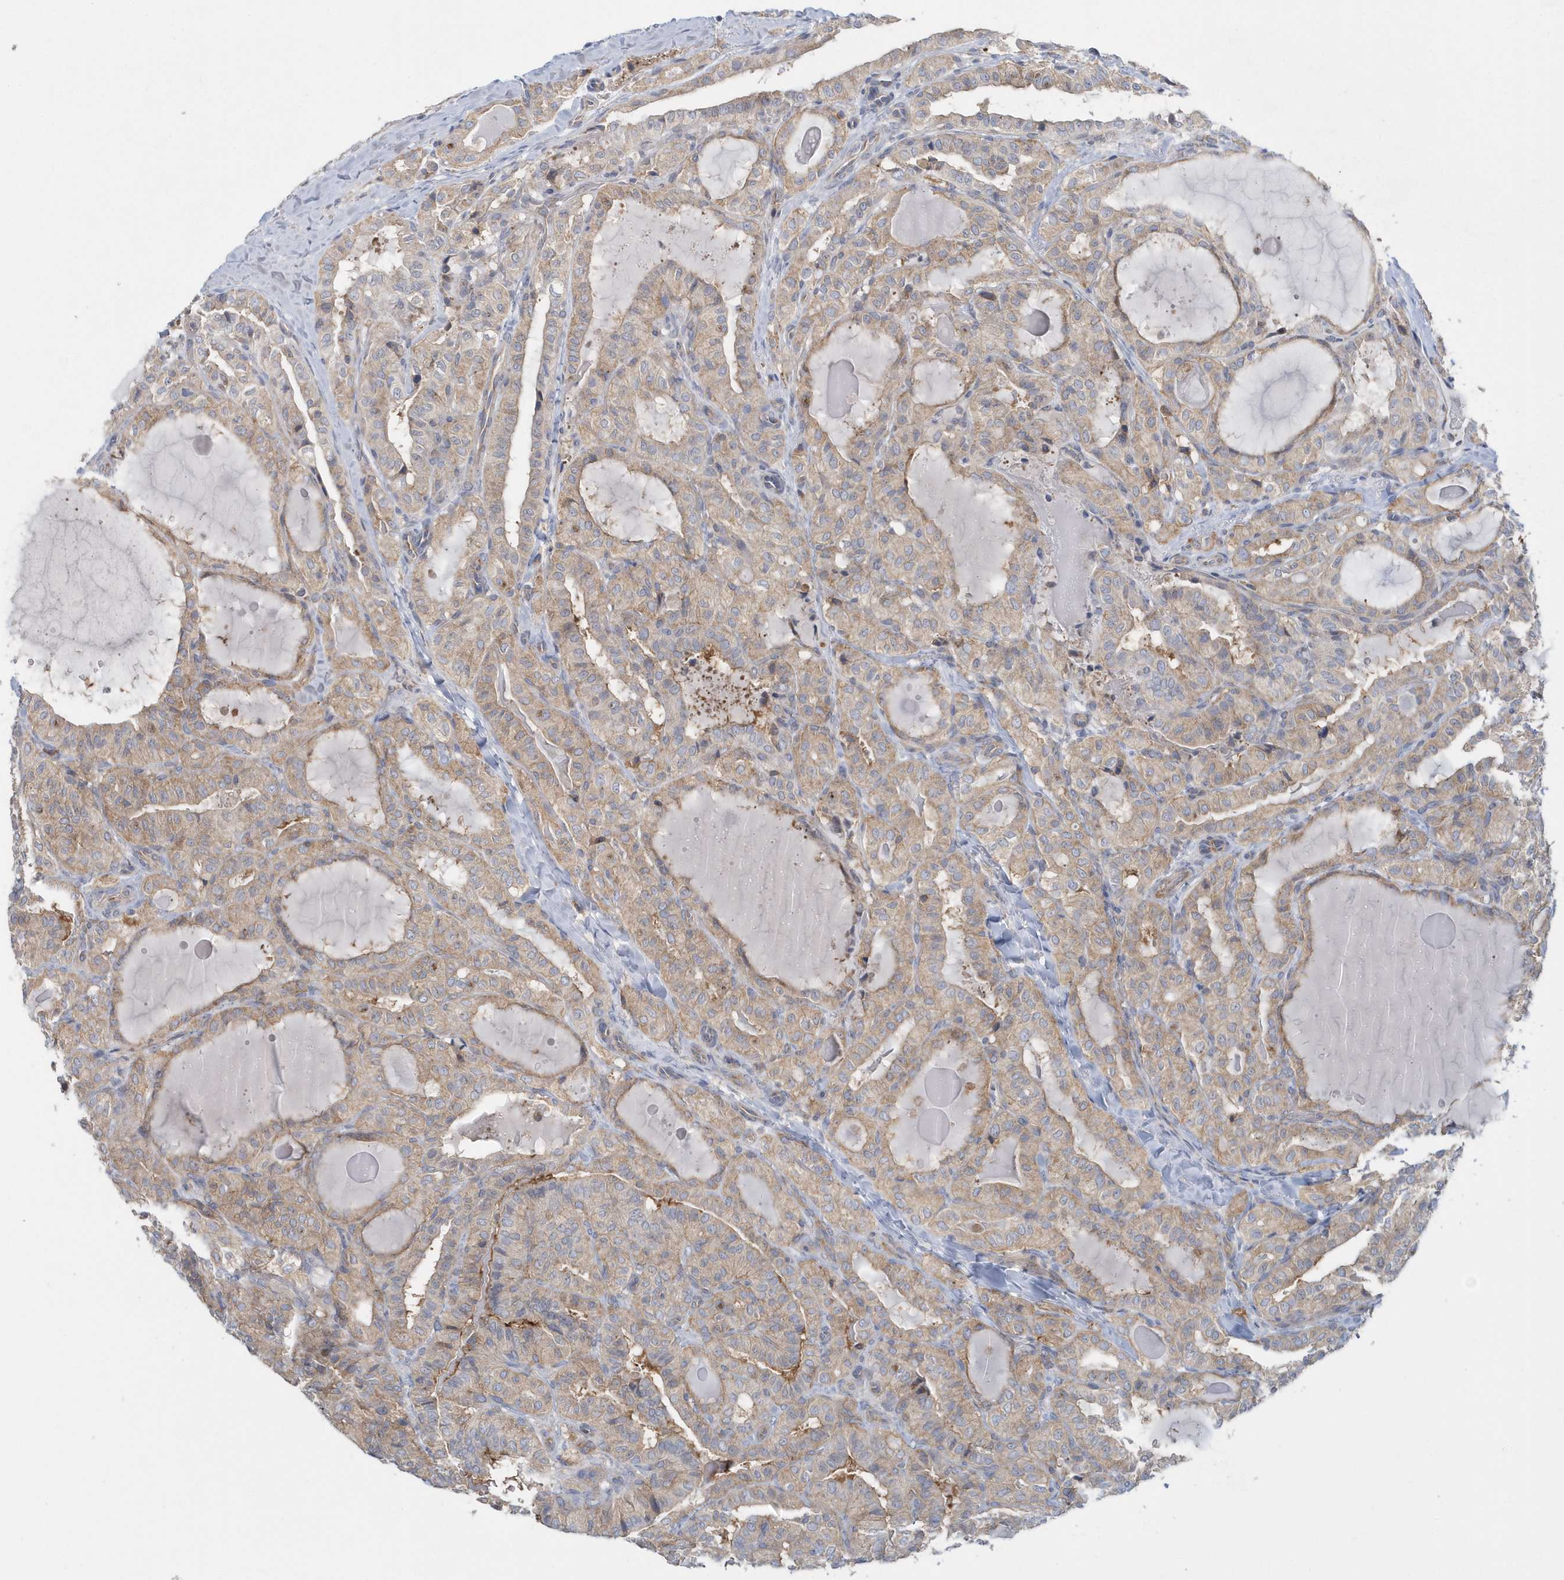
{"staining": {"intensity": "weak", "quantity": ">75%", "location": "cytoplasmic/membranous"}, "tissue": "thyroid cancer", "cell_type": "Tumor cells", "image_type": "cancer", "snomed": [{"axis": "morphology", "description": "Papillary adenocarcinoma, NOS"}, {"axis": "topography", "description": "Thyroid gland"}], "caption": "The image shows staining of thyroid papillary adenocarcinoma, revealing weak cytoplasmic/membranous protein positivity (brown color) within tumor cells. (DAB IHC, brown staining for protein, blue staining for nuclei).", "gene": "EIF3C", "patient": {"sex": "male", "age": 77}}